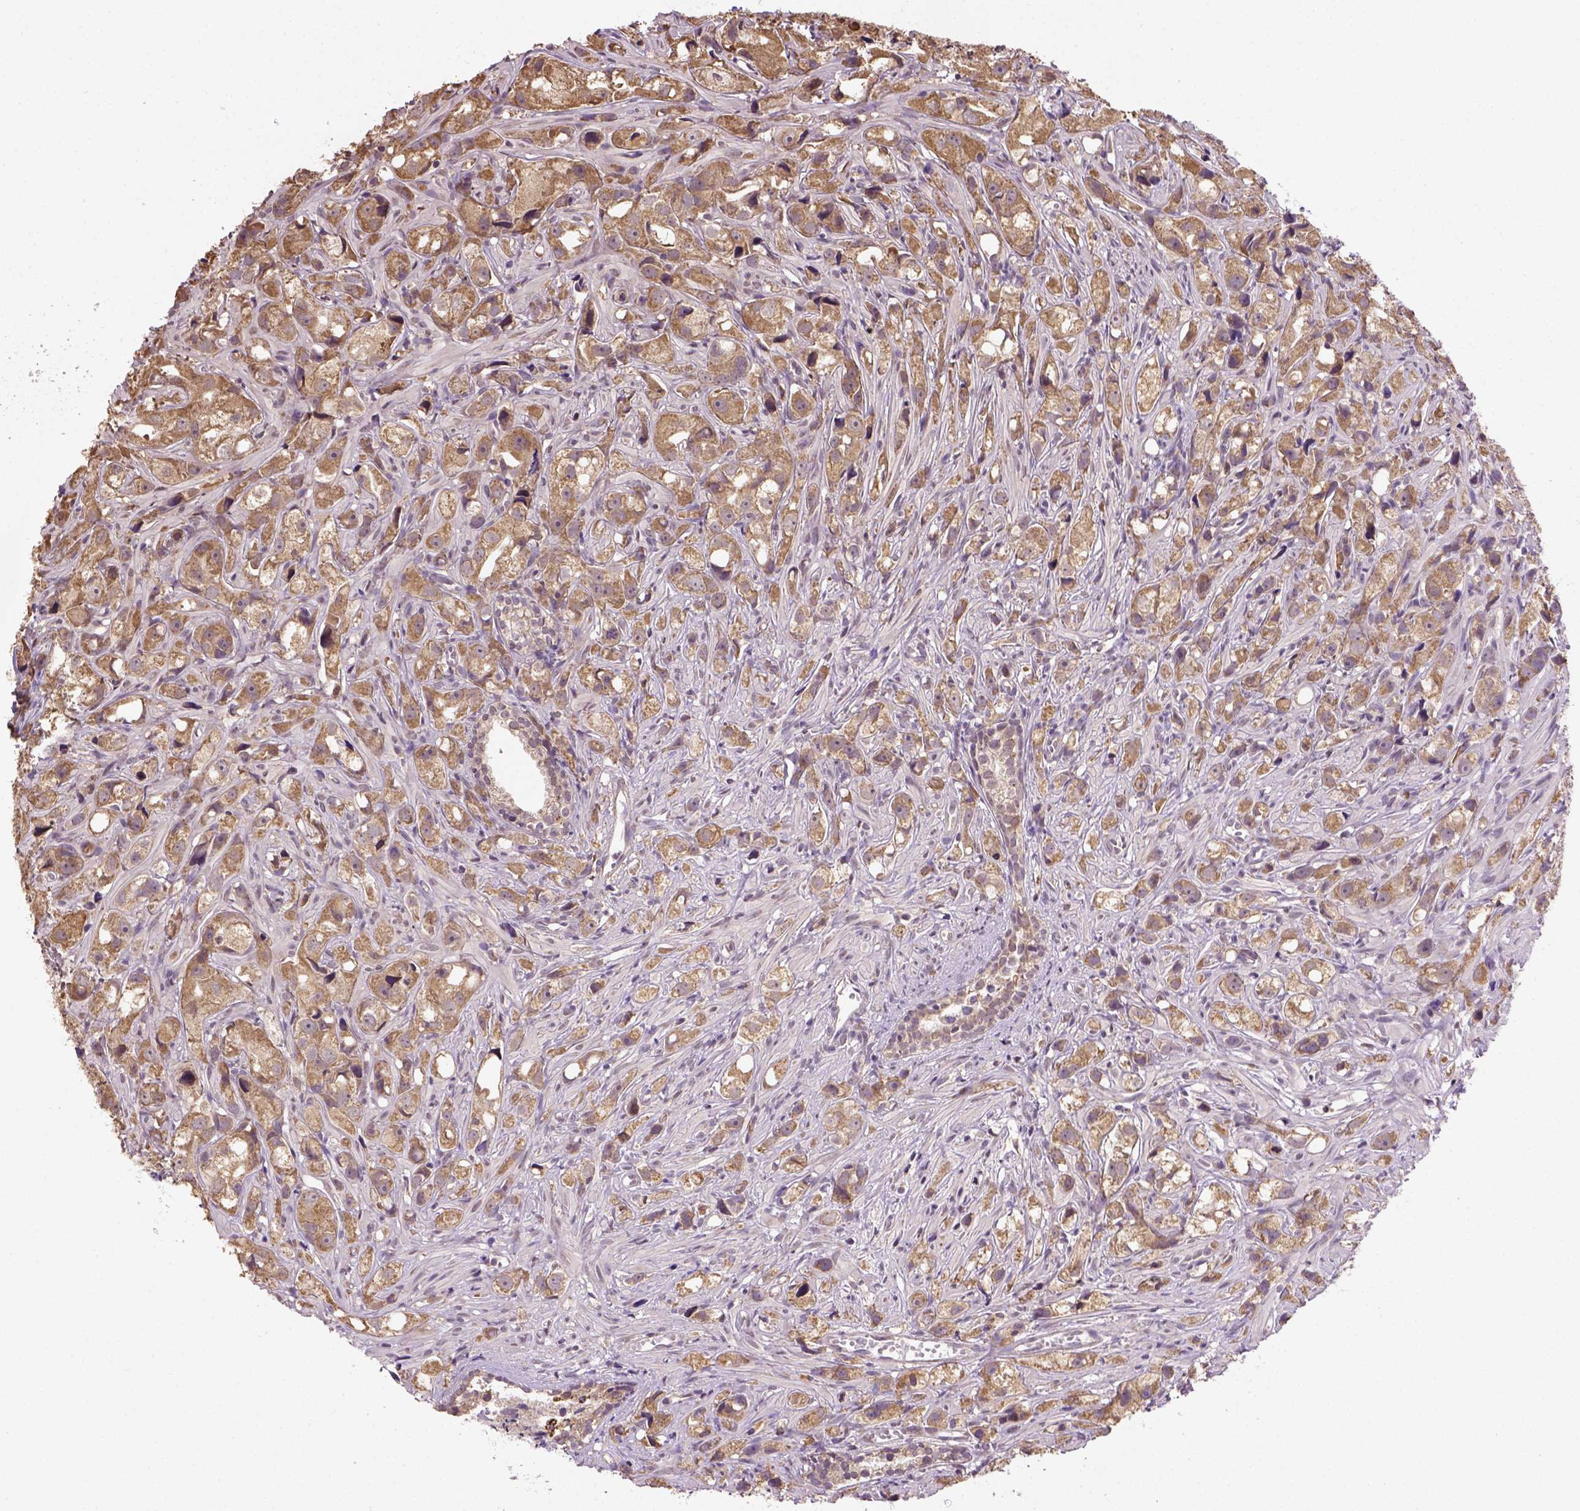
{"staining": {"intensity": "moderate", "quantity": ">75%", "location": "cytoplasmic/membranous"}, "tissue": "prostate cancer", "cell_type": "Tumor cells", "image_type": "cancer", "snomed": [{"axis": "morphology", "description": "Adenocarcinoma, High grade"}, {"axis": "topography", "description": "Prostate"}], "caption": "The micrograph shows immunohistochemical staining of prostate cancer (high-grade adenocarcinoma). There is moderate cytoplasmic/membranous positivity is appreciated in about >75% of tumor cells.", "gene": "NUDT10", "patient": {"sex": "male", "age": 75}}